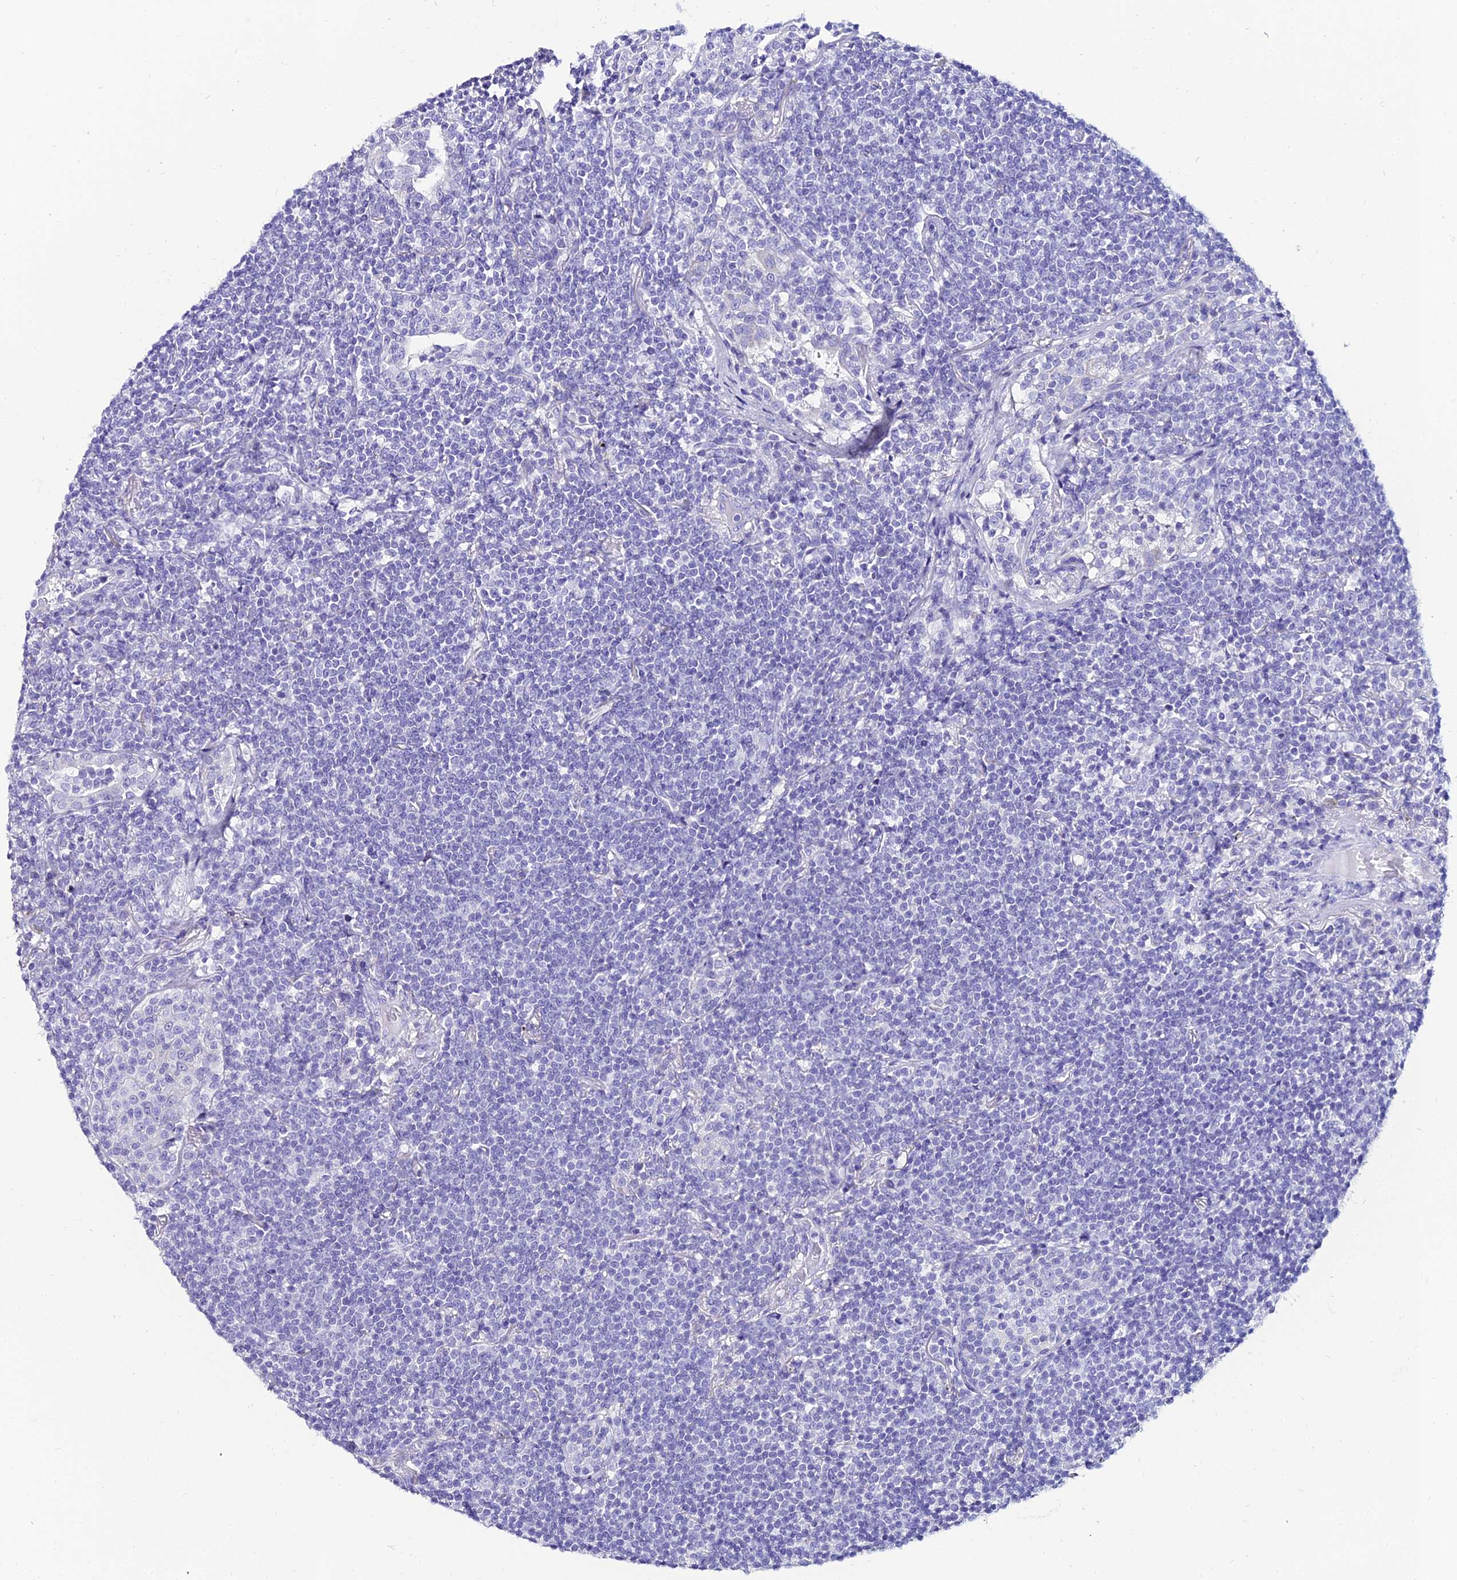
{"staining": {"intensity": "negative", "quantity": "none", "location": "none"}, "tissue": "lymphoma", "cell_type": "Tumor cells", "image_type": "cancer", "snomed": [{"axis": "morphology", "description": "Malignant lymphoma, non-Hodgkin's type, Low grade"}, {"axis": "topography", "description": "Lung"}], "caption": "This is an IHC image of human lymphoma. There is no positivity in tumor cells.", "gene": "OR4D5", "patient": {"sex": "female", "age": 71}}